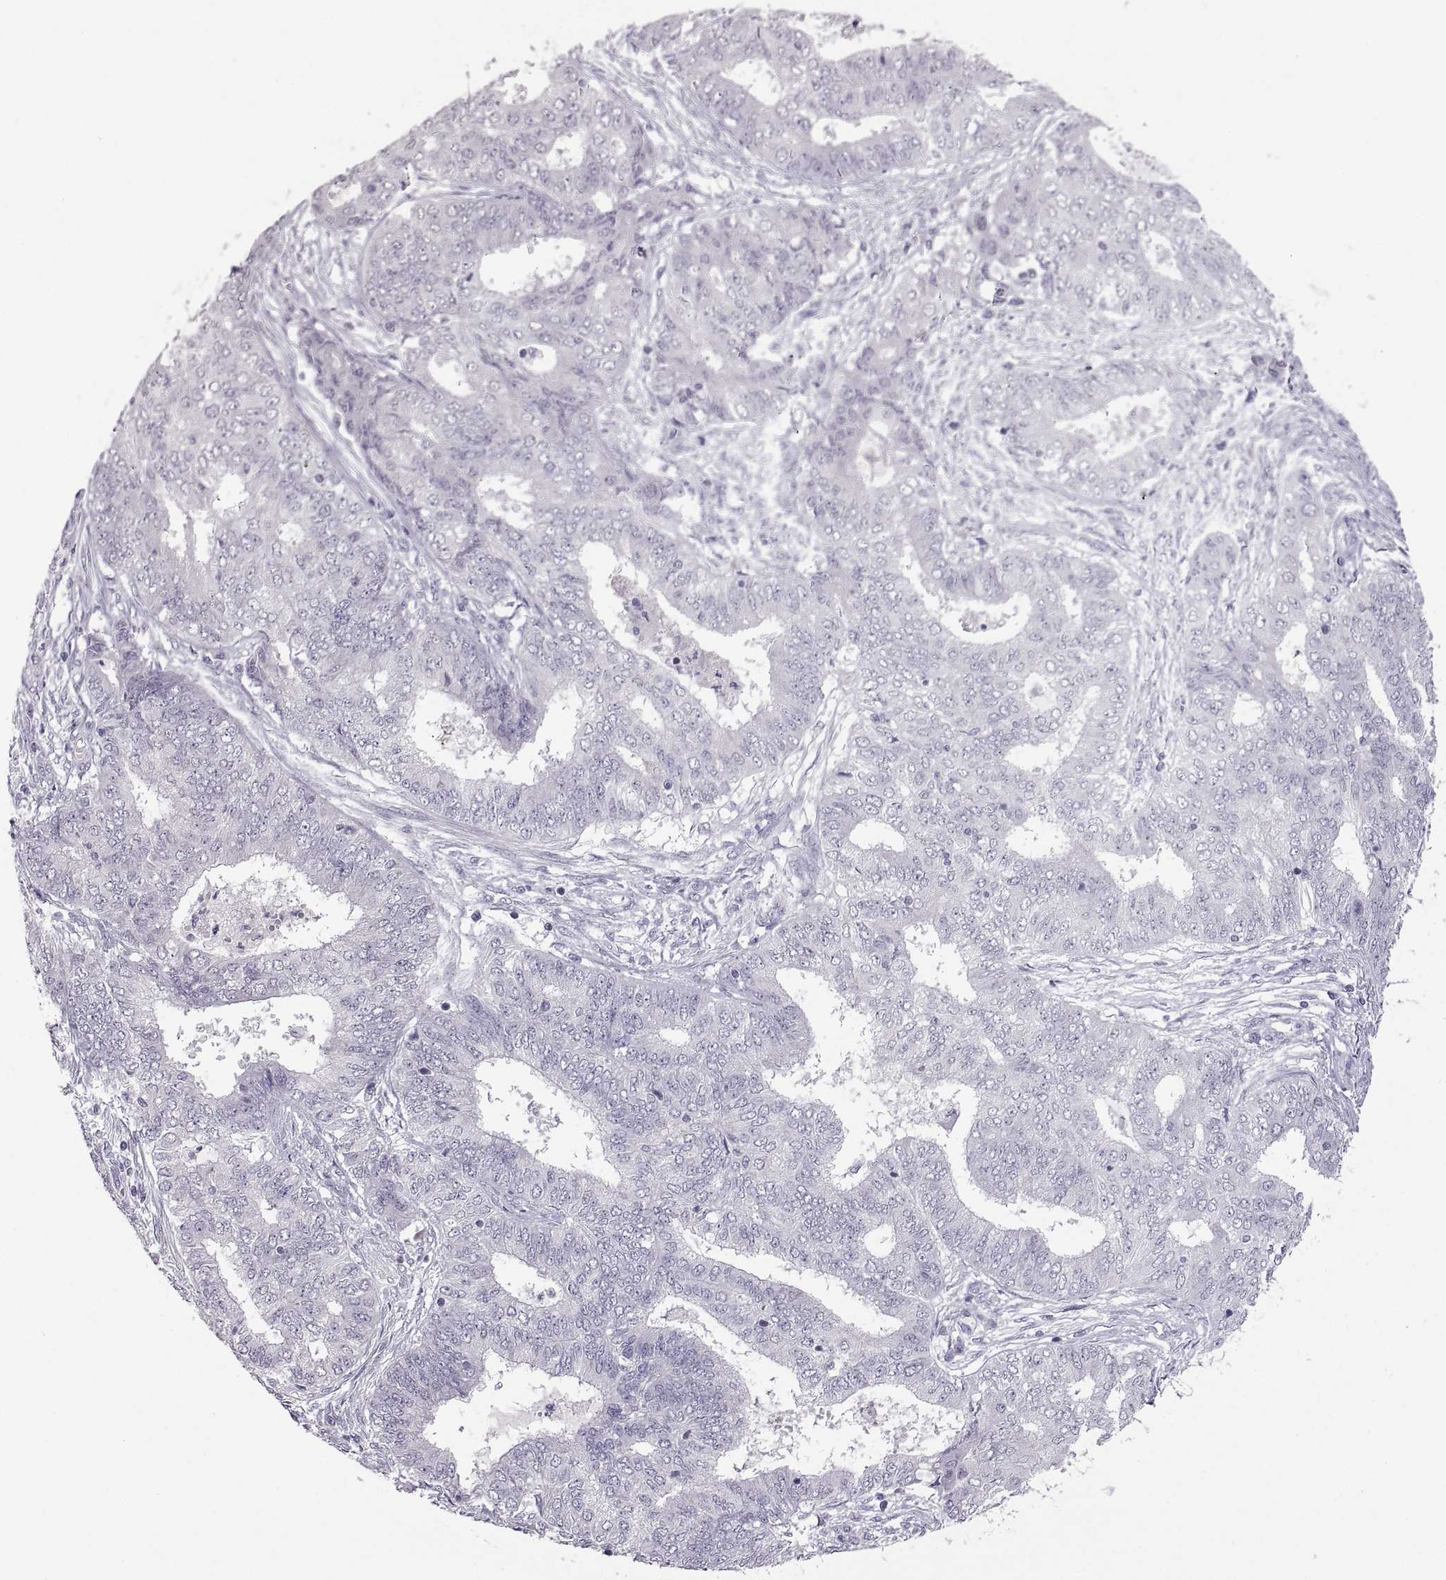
{"staining": {"intensity": "negative", "quantity": "none", "location": "none"}, "tissue": "endometrial cancer", "cell_type": "Tumor cells", "image_type": "cancer", "snomed": [{"axis": "morphology", "description": "Adenocarcinoma, NOS"}, {"axis": "topography", "description": "Endometrium"}], "caption": "Immunohistochemical staining of human endometrial cancer exhibits no significant staining in tumor cells.", "gene": "NEK2", "patient": {"sex": "female", "age": 62}}